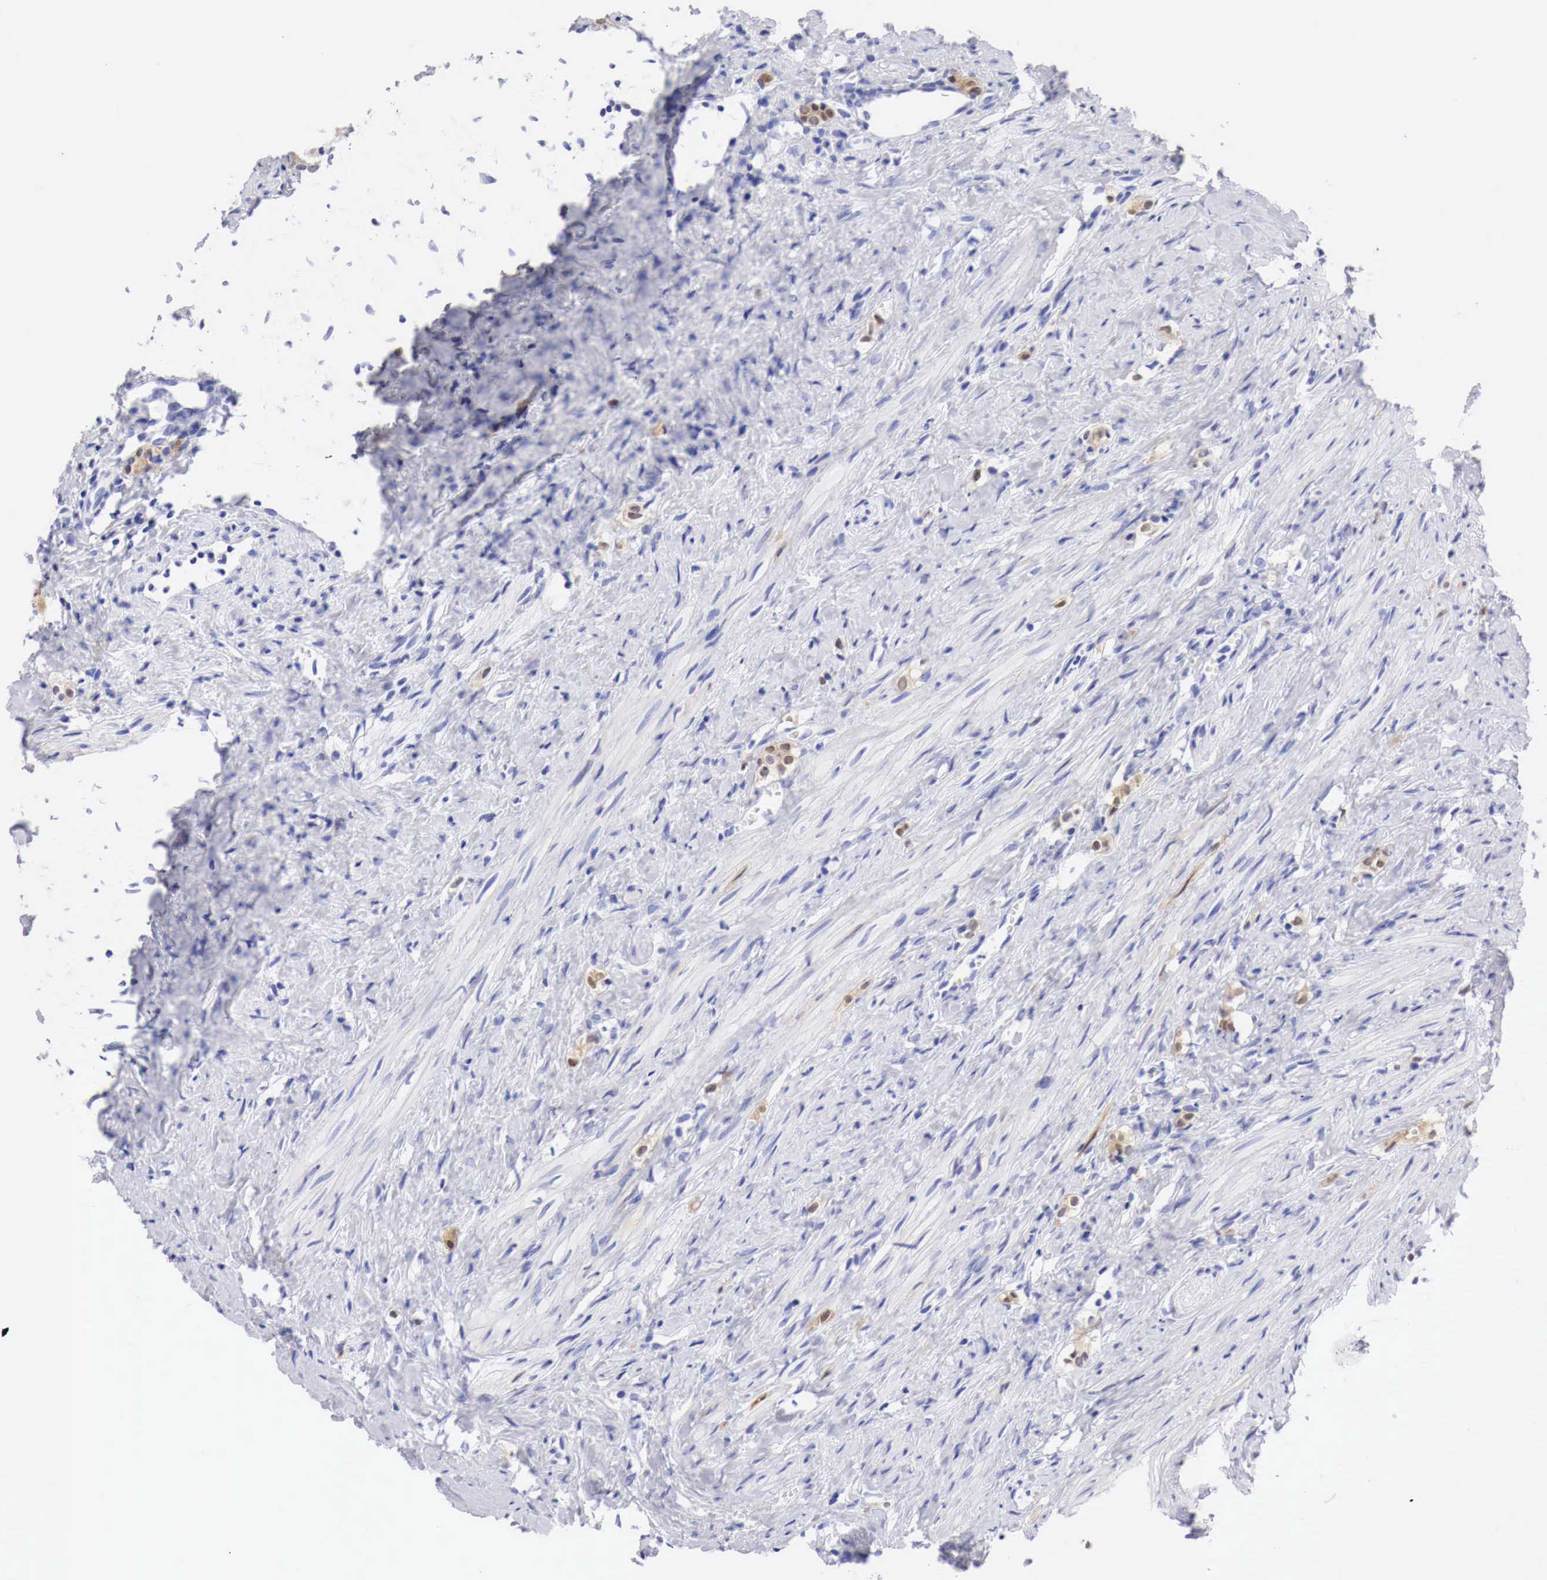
{"staining": {"intensity": "negative", "quantity": "none", "location": "none"}, "tissue": "seminal vesicle", "cell_type": "Glandular cells", "image_type": "normal", "snomed": [{"axis": "morphology", "description": "Normal tissue, NOS"}, {"axis": "topography", "description": "Seminal veicle"}], "caption": "IHC of normal seminal vesicle reveals no positivity in glandular cells.", "gene": "CDKN2A", "patient": {"sex": "male", "age": 60}}